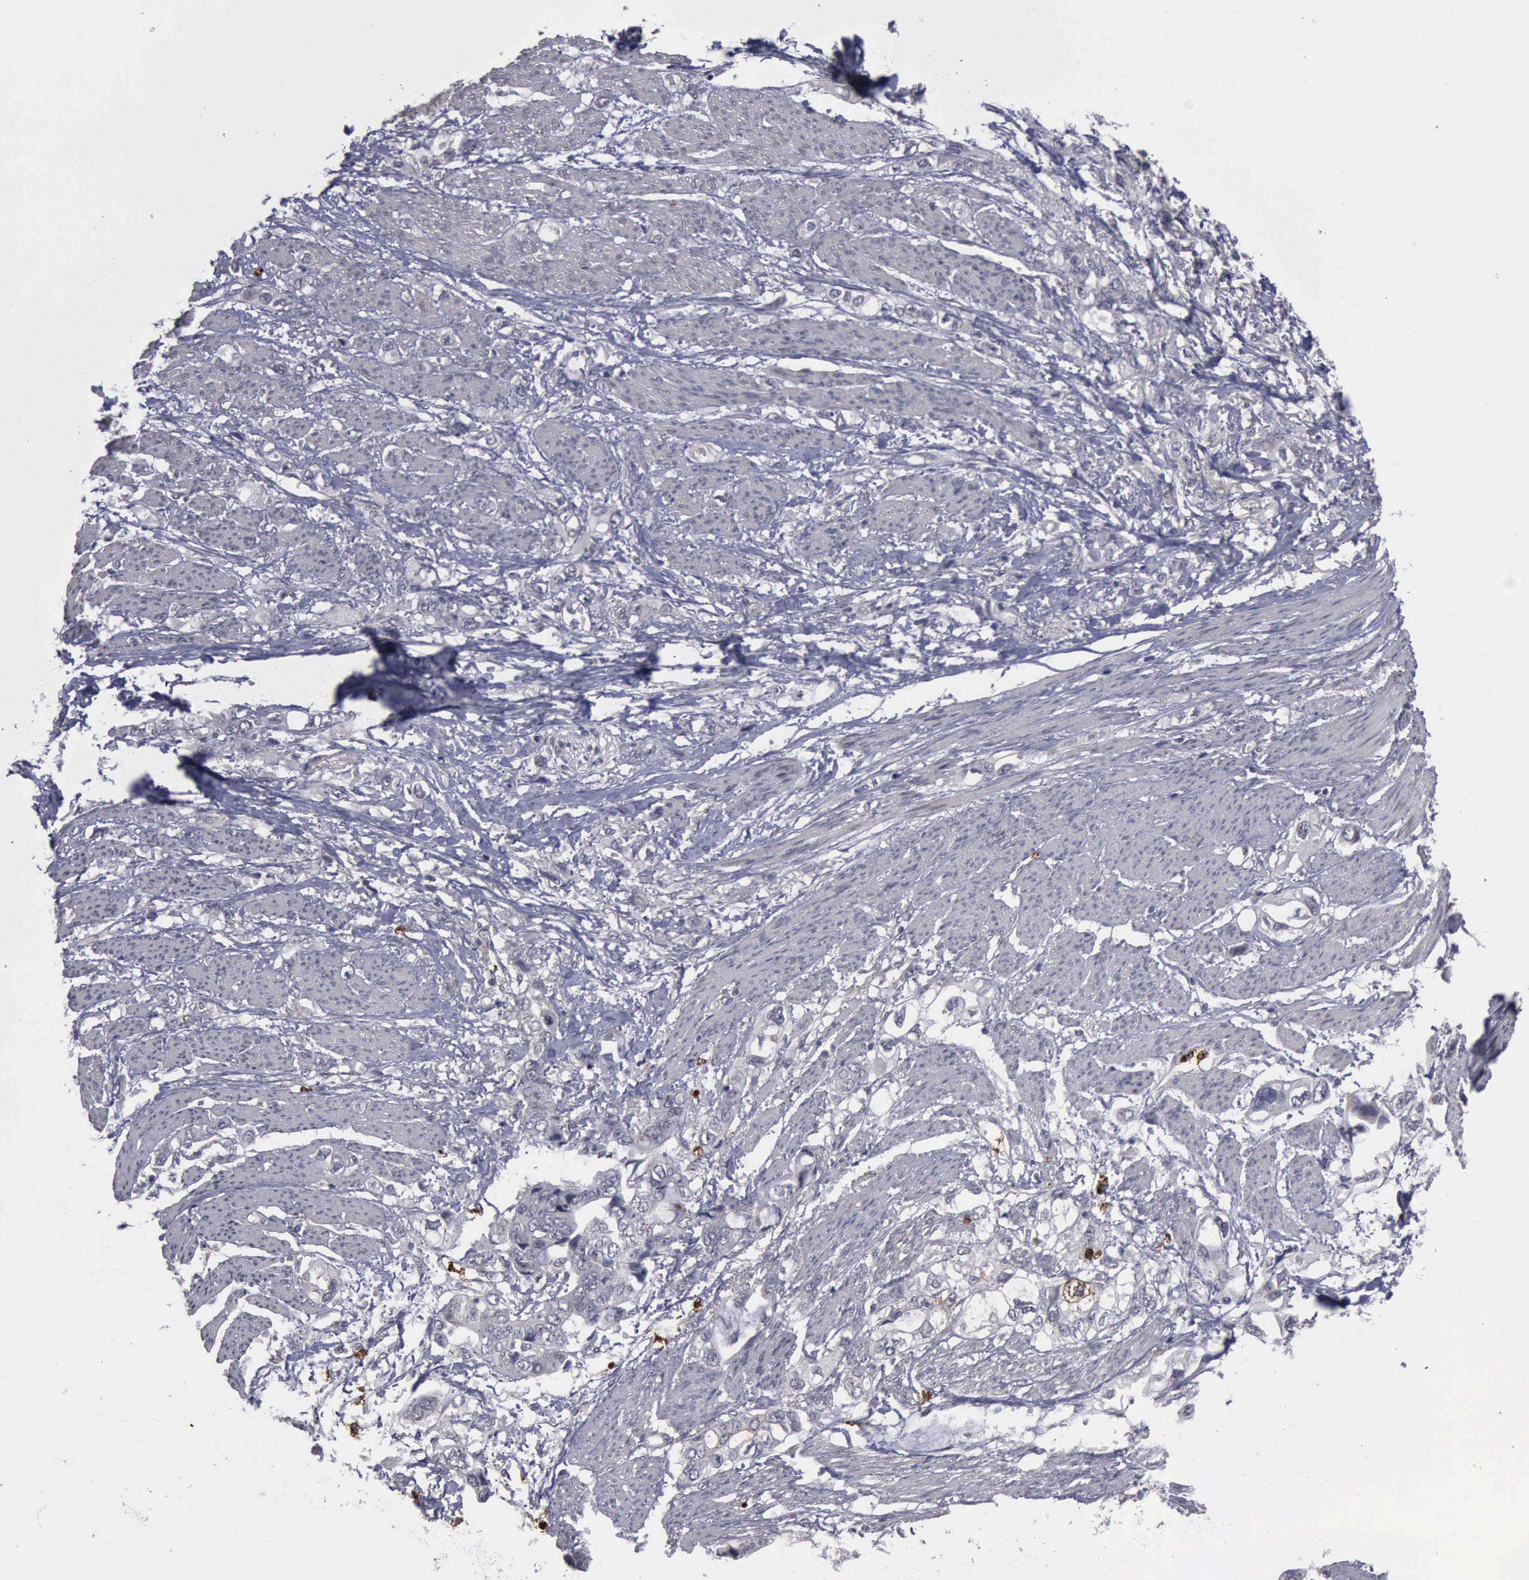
{"staining": {"intensity": "negative", "quantity": "none", "location": "none"}, "tissue": "stomach cancer", "cell_type": "Tumor cells", "image_type": "cancer", "snomed": [{"axis": "morphology", "description": "Adenocarcinoma, NOS"}, {"axis": "topography", "description": "Stomach, upper"}], "caption": "IHC photomicrograph of human stomach cancer stained for a protein (brown), which shows no expression in tumor cells. Brightfield microscopy of immunohistochemistry stained with DAB (brown) and hematoxylin (blue), captured at high magnification.", "gene": "MMP9", "patient": {"sex": "female", "age": 52}}